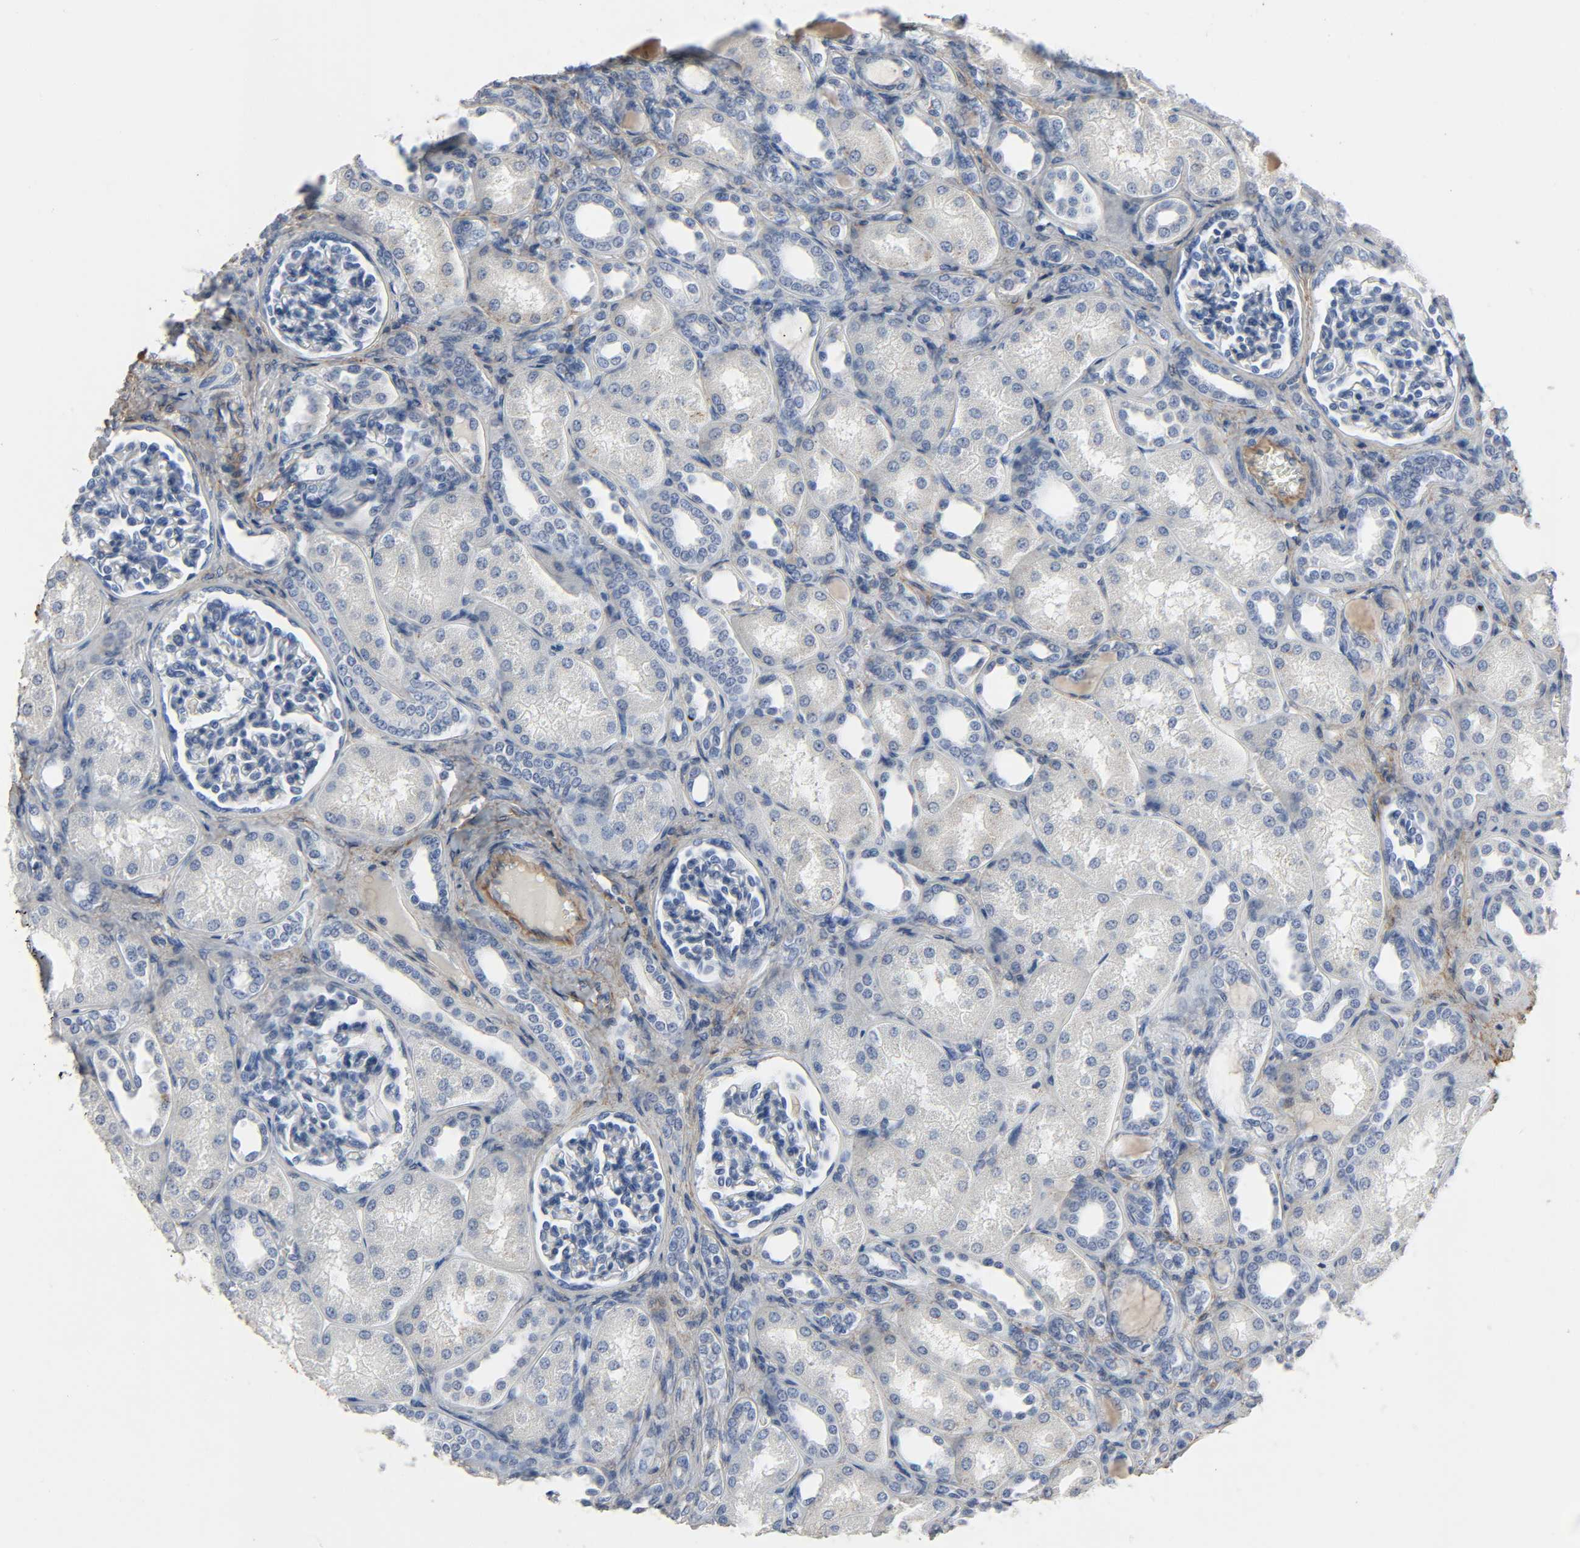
{"staining": {"intensity": "negative", "quantity": "none", "location": "none"}, "tissue": "kidney", "cell_type": "Cells in glomeruli", "image_type": "normal", "snomed": [{"axis": "morphology", "description": "Normal tissue, NOS"}, {"axis": "topography", "description": "Kidney"}], "caption": "This is an immunohistochemistry (IHC) image of unremarkable human kidney. There is no positivity in cells in glomeruli.", "gene": "FBLN5", "patient": {"sex": "male", "age": 7}}